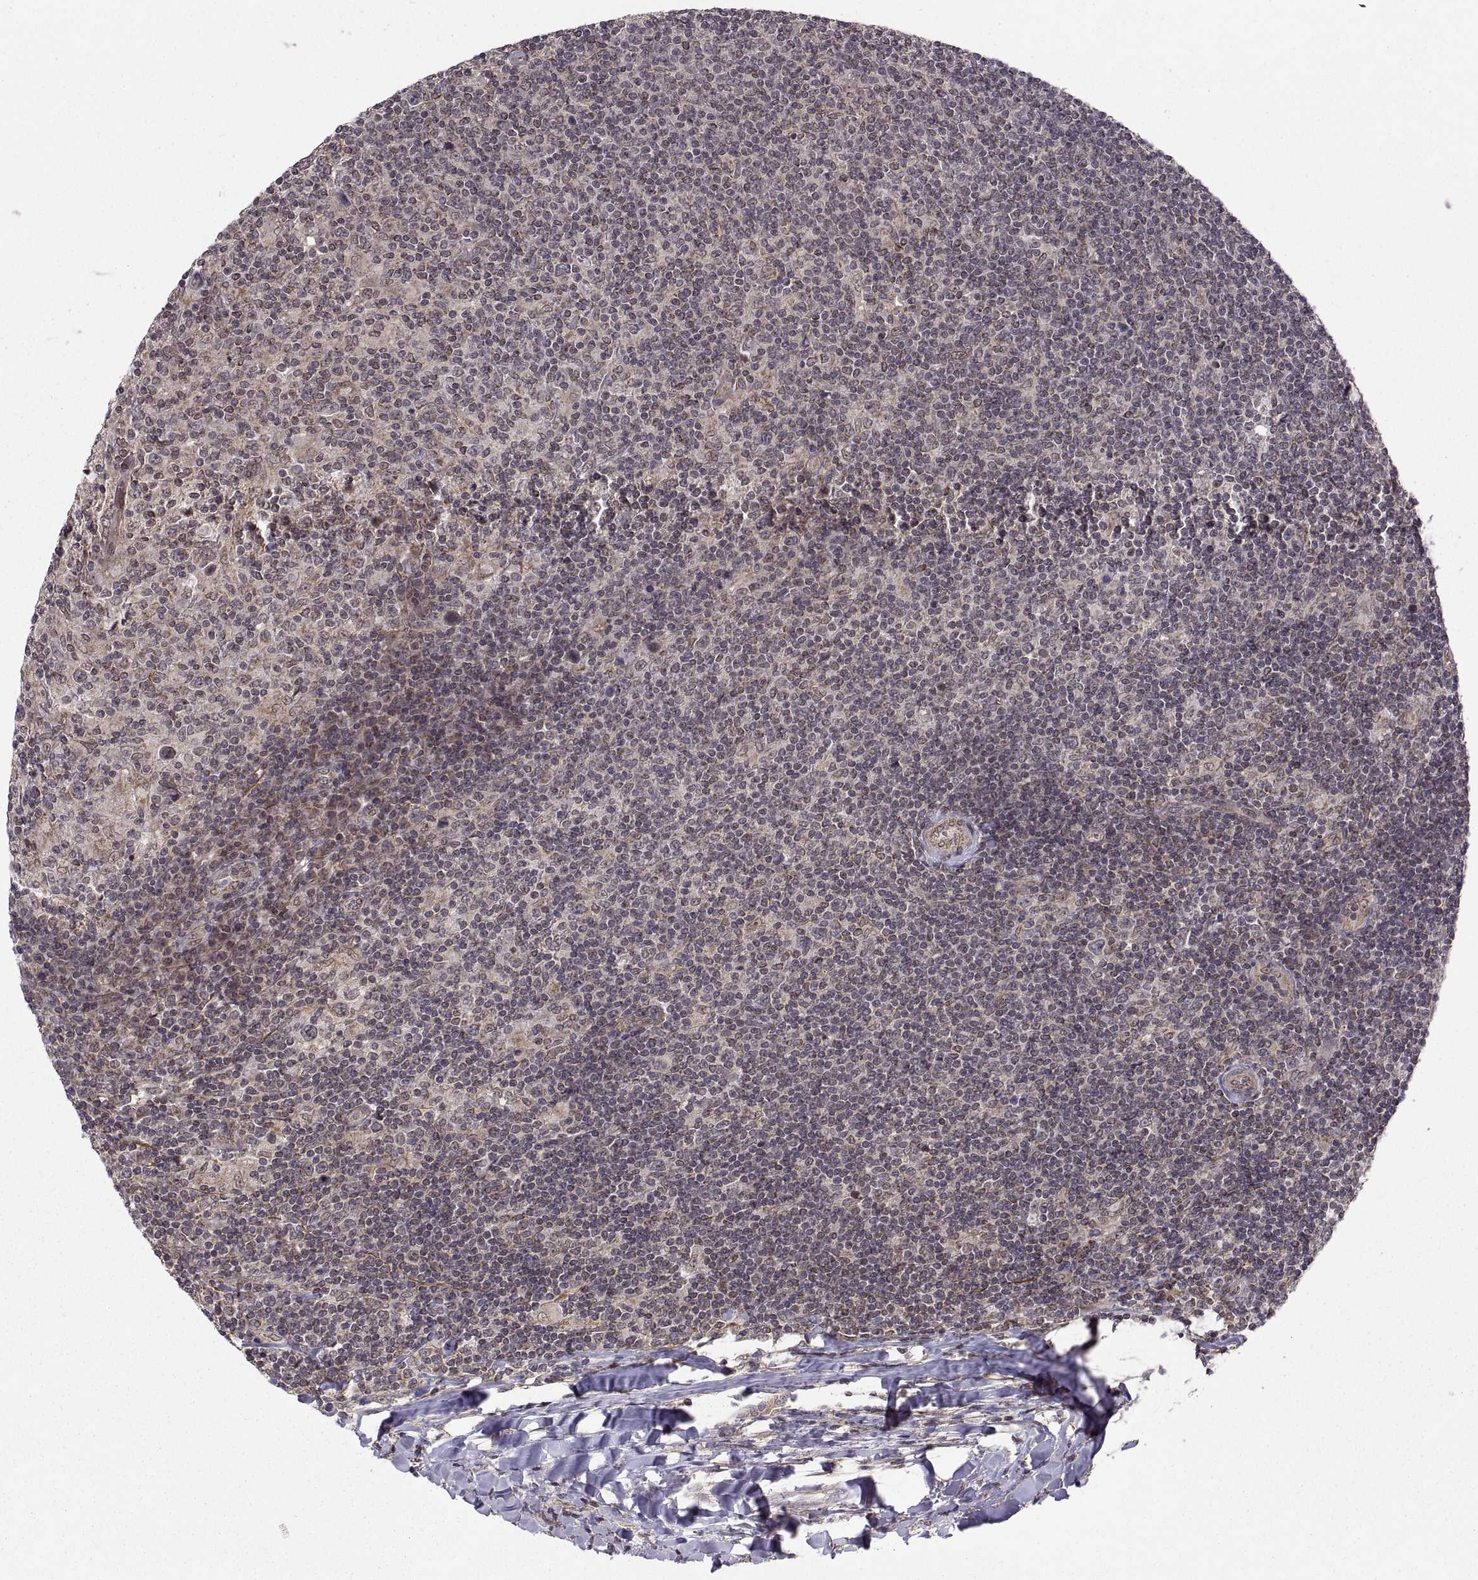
{"staining": {"intensity": "negative", "quantity": "none", "location": "none"}, "tissue": "lymphoma", "cell_type": "Tumor cells", "image_type": "cancer", "snomed": [{"axis": "morphology", "description": "Hodgkin's disease, NOS"}, {"axis": "topography", "description": "Lymph node"}], "caption": "High power microscopy micrograph of an immunohistochemistry (IHC) photomicrograph of lymphoma, revealing no significant positivity in tumor cells. (Brightfield microscopy of DAB (3,3'-diaminobenzidine) IHC at high magnification).", "gene": "ABL2", "patient": {"sex": "male", "age": 40}}